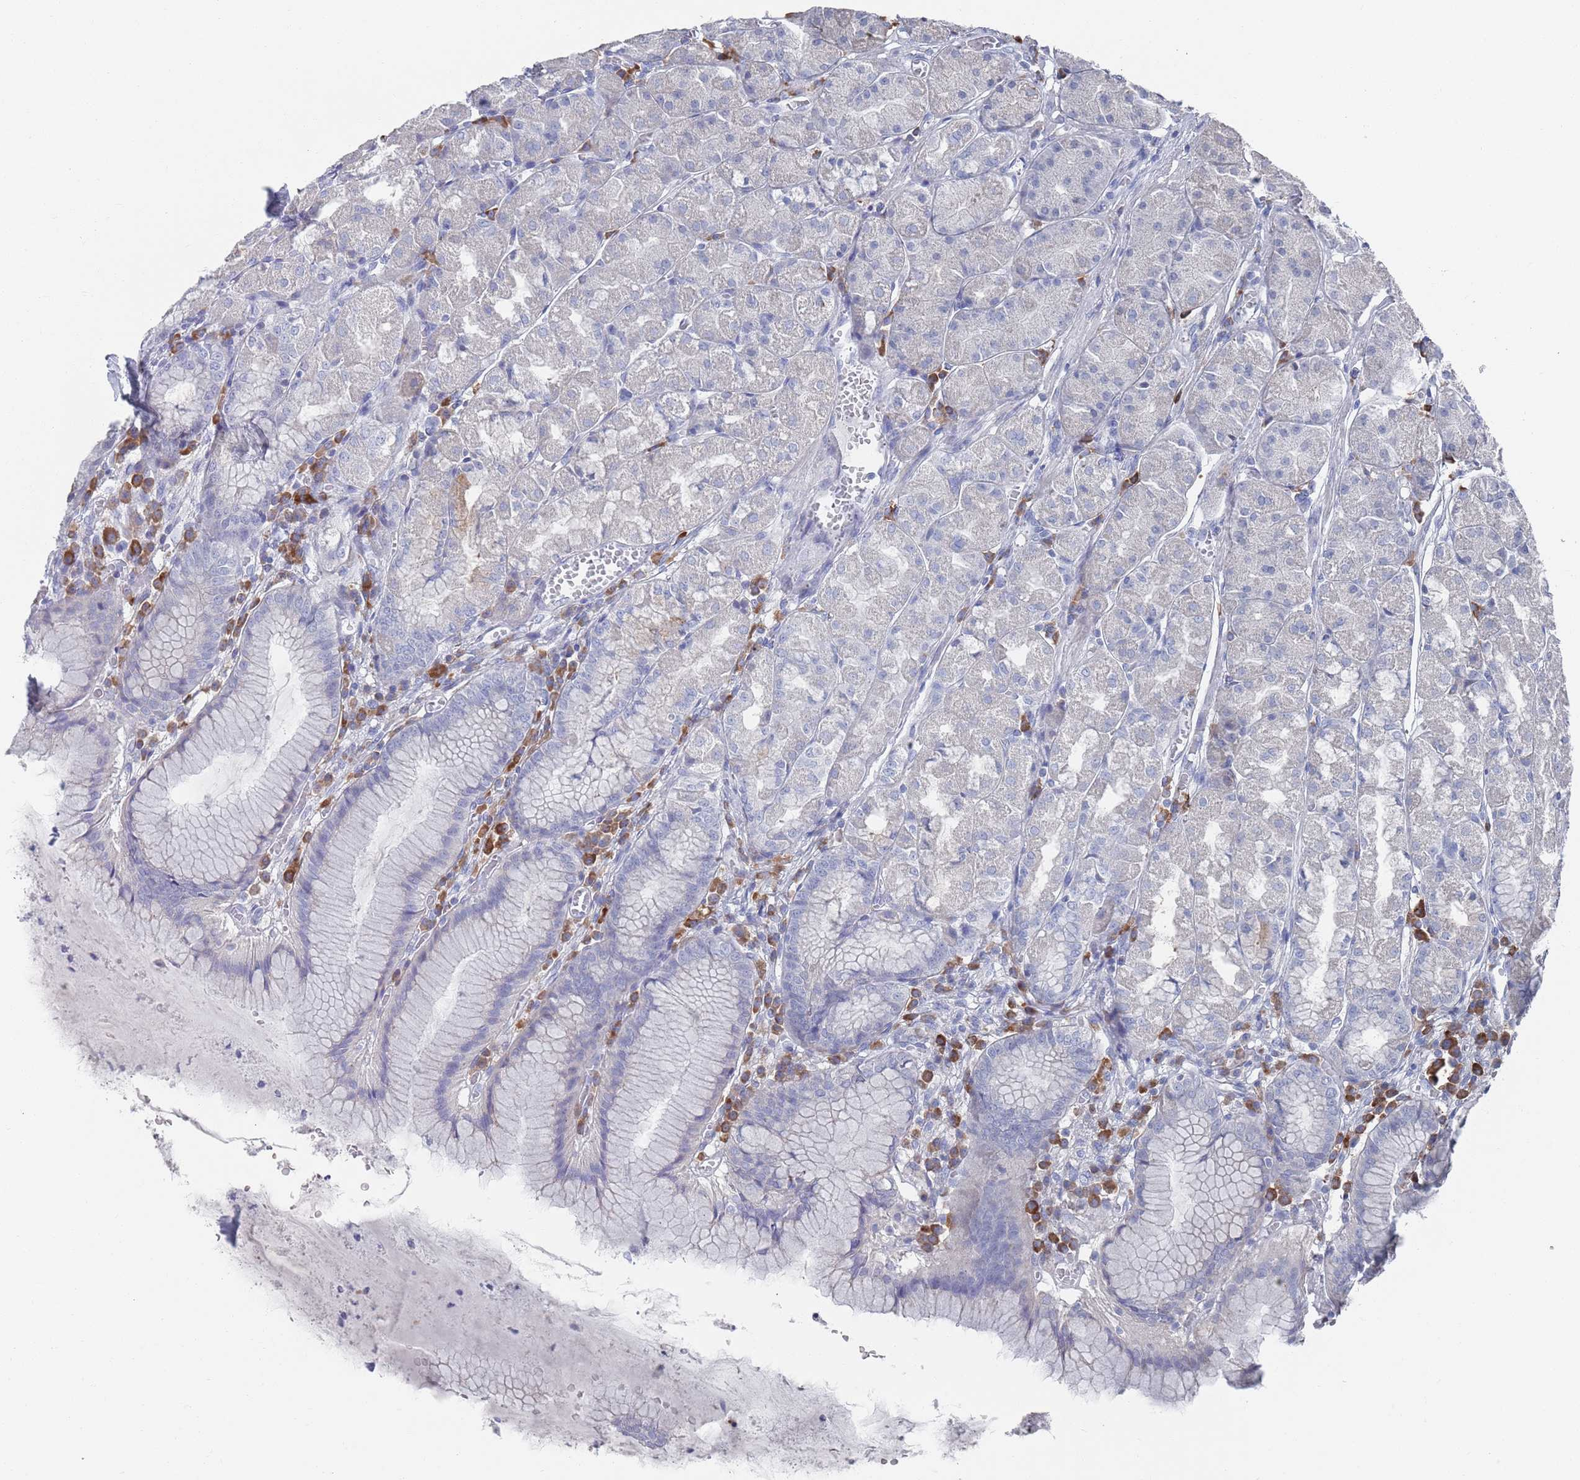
{"staining": {"intensity": "negative", "quantity": "none", "location": "none"}, "tissue": "stomach", "cell_type": "Glandular cells", "image_type": "normal", "snomed": [{"axis": "morphology", "description": "Normal tissue, NOS"}, {"axis": "topography", "description": "Stomach"}], "caption": "Immunohistochemical staining of benign stomach demonstrates no significant staining in glandular cells.", "gene": "MAT1A", "patient": {"sex": "male", "age": 55}}